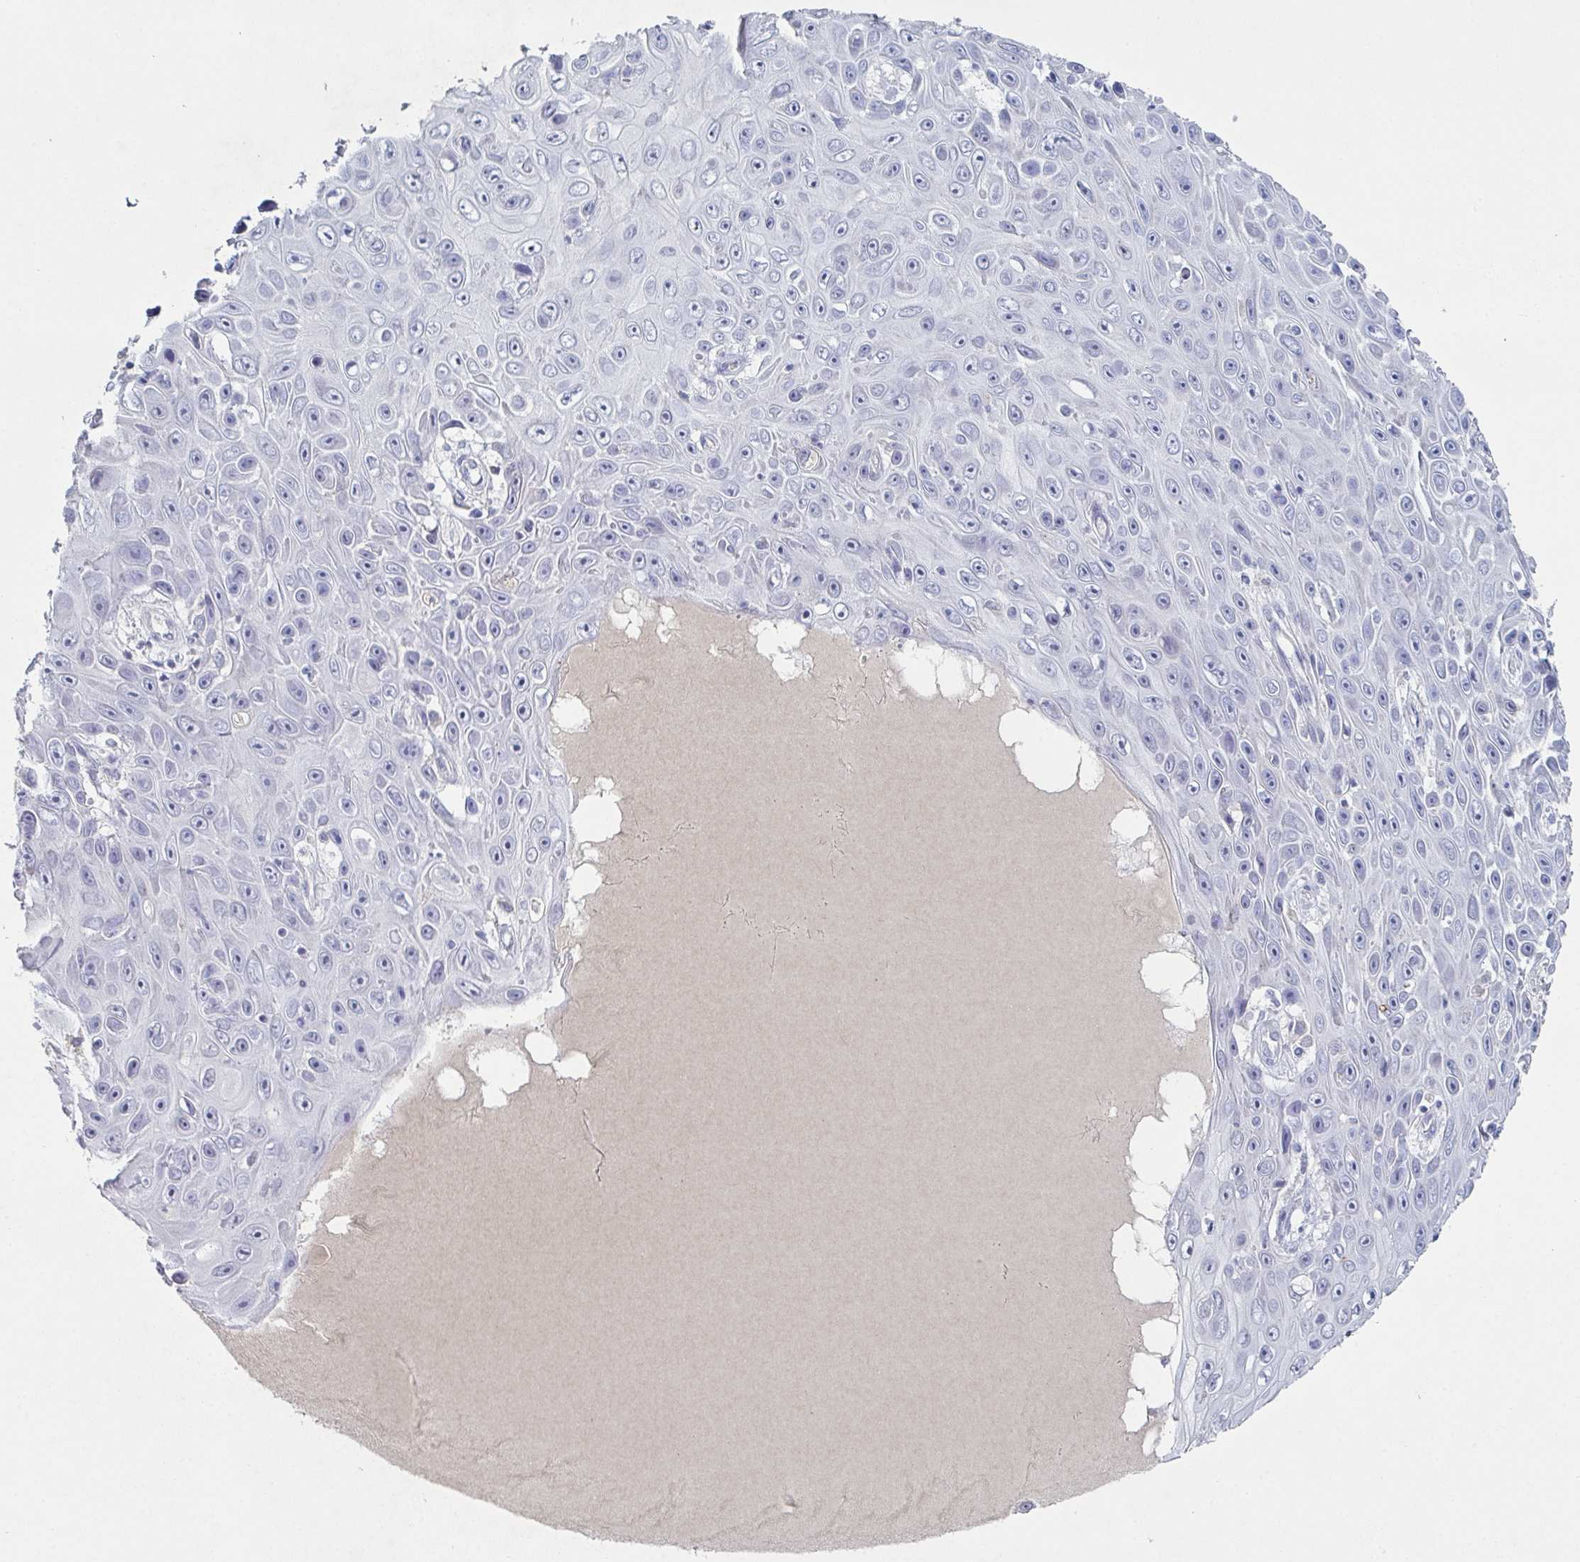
{"staining": {"intensity": "negative", "quantity": "none", "location": "none"}, "tissue": "skin cancer", "cell_type": "Tumor cells", "image_type": "cancer", "snomed": [{"axis": "morphology", "description": "Squamous cell carcinoma, NOS"}, {"axis": "topography", "description": "Skin"}], "caption": "Tumor cells show no significant positivity in skin cancer.", "gene": "ADAM21", "patient": {"sex": "male", "age": 82}}